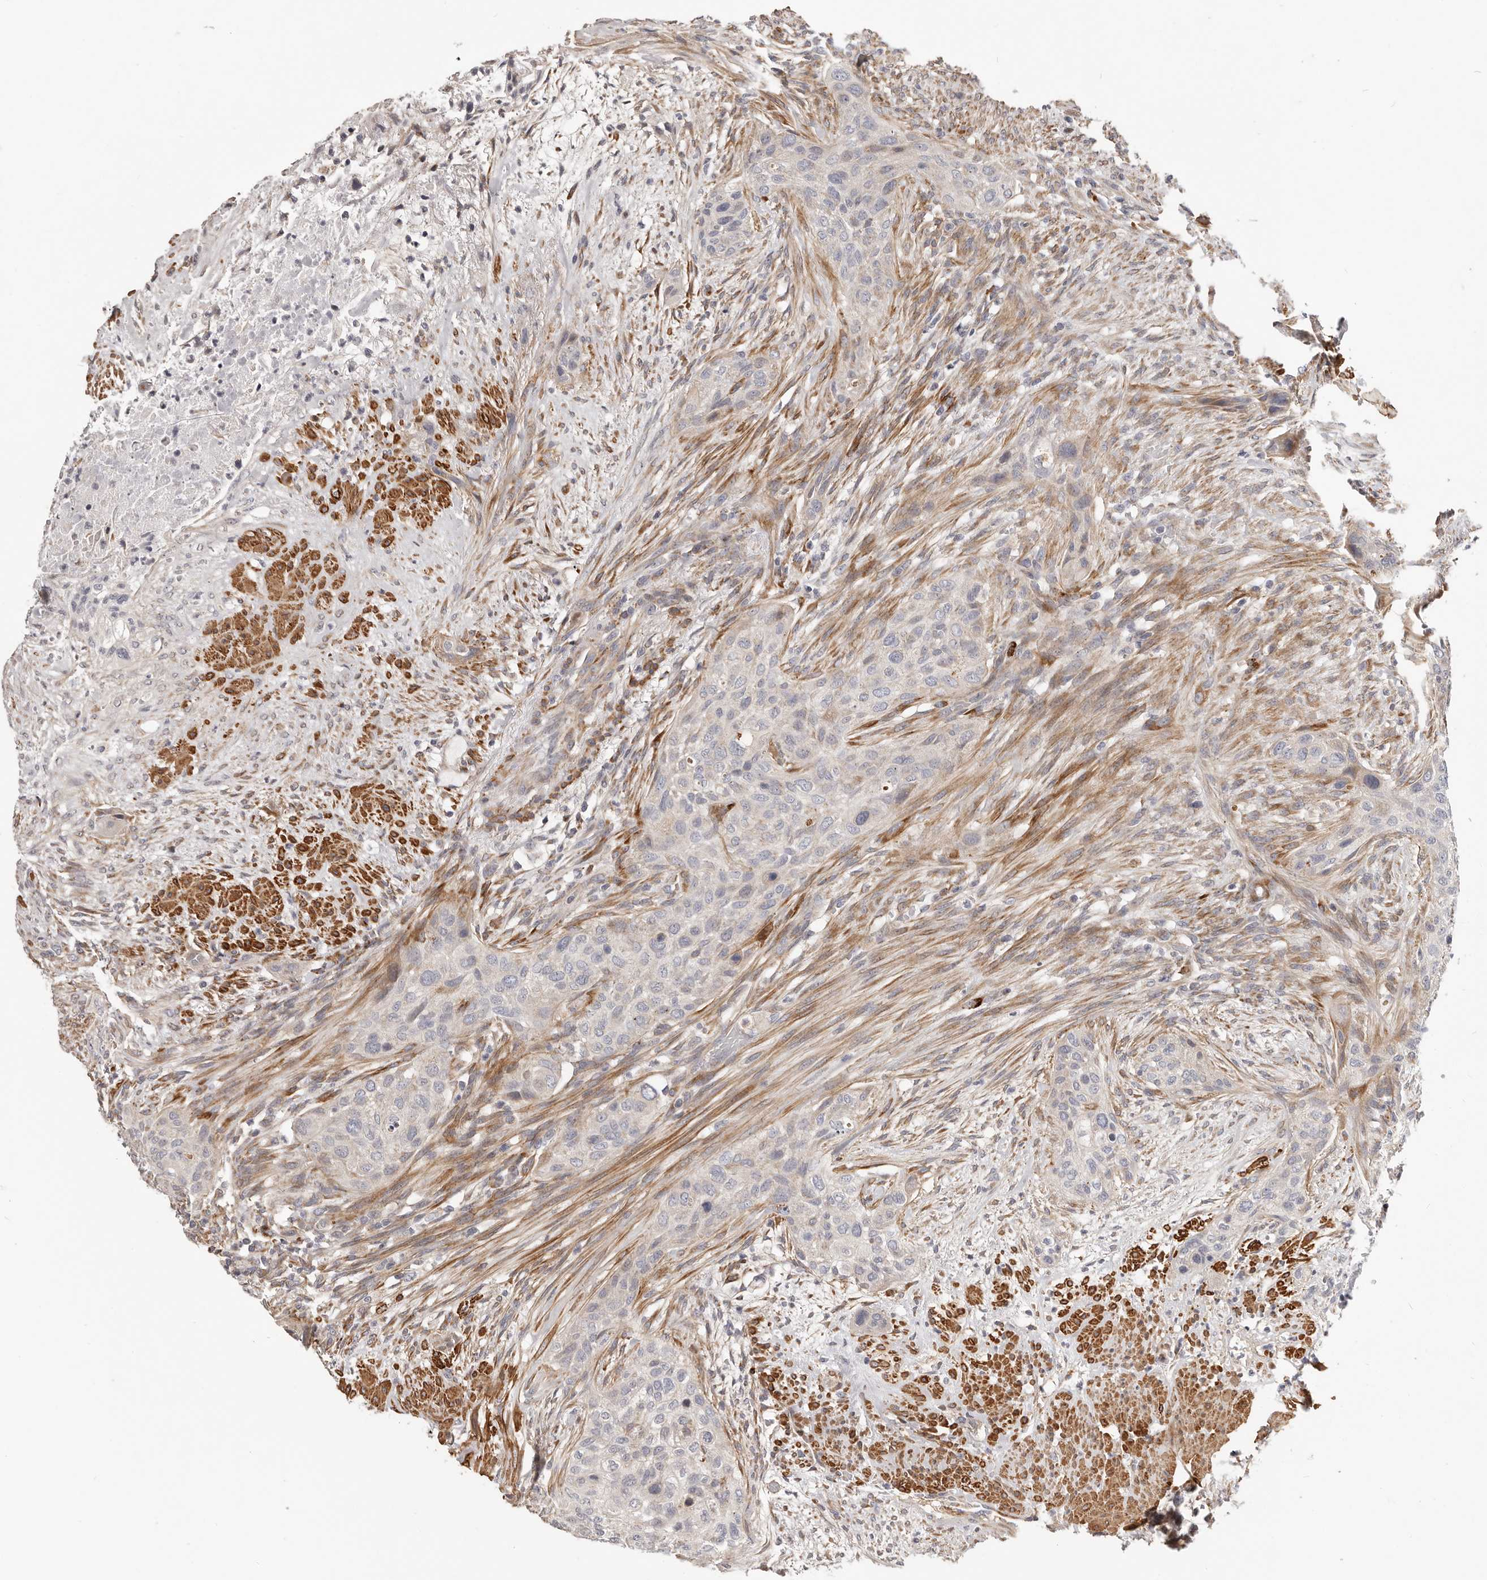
{"staining": {"intensity": "negative", "quantity": "none", "location": "none"}, "tissue": "urothelial cancer", "cell_type": "Tumor cells", "image_type": "cancer", "snomed": [{"axis": "morphology", "description": "Urothelial carcinoma, High grade"}, {"axis": "topography", "description": "Urinary bladder"}], "caption": "An image of human urothelial cancer is negative for staining in tumor cells. The staining is performed using DAB brown chromogen with nuclei counter-stained in using hematoxylin.", "gene": "MRPS10", "patient": {"sex": "male", "age": 35}}